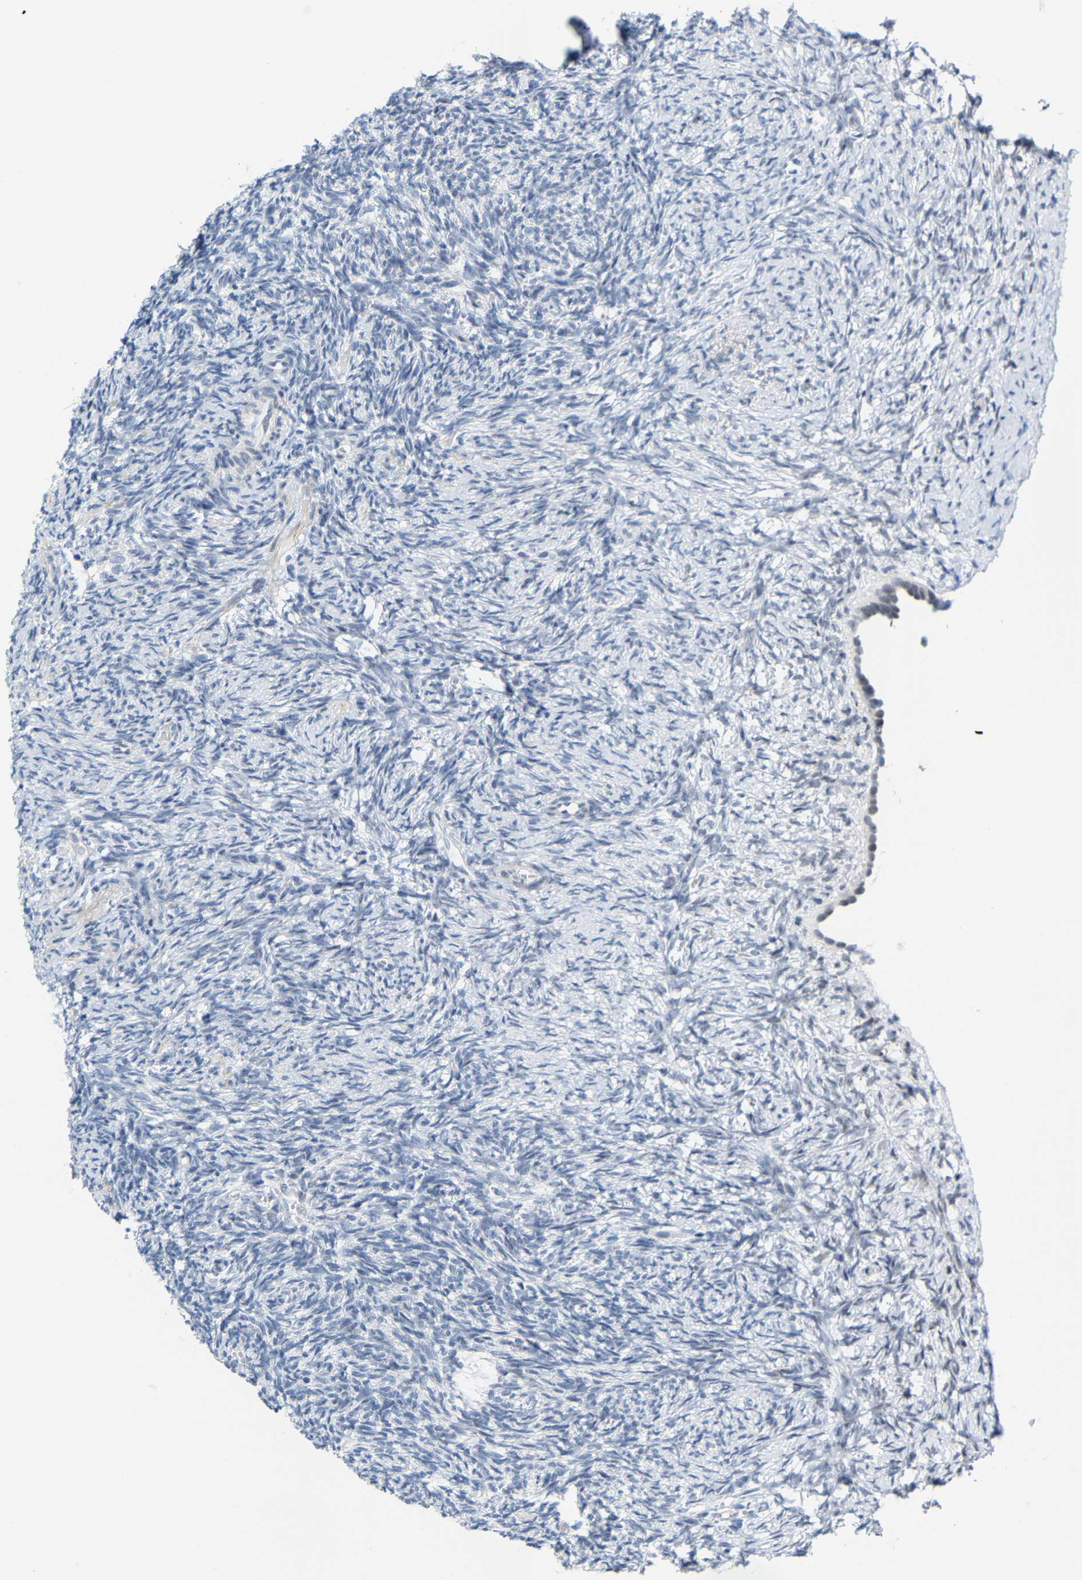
{"staining": {"intensity": "negative", "quantity": "none", "location": "none"}, "tissue": "ovary", "cell_type": "Ovarian stroma cells", "image_type": "normal", "snomed": [{"axis": "morphology", "description": "Normal tissue, NOS"}, {"axis": "topography", "description": "Ovary"}], "caption": "Human ovary stained for a protein using IHC reveals no staining in ovarian stroma cells.", "gene": "FAM180A", "patient": {"sex": "female", "age": 41}}